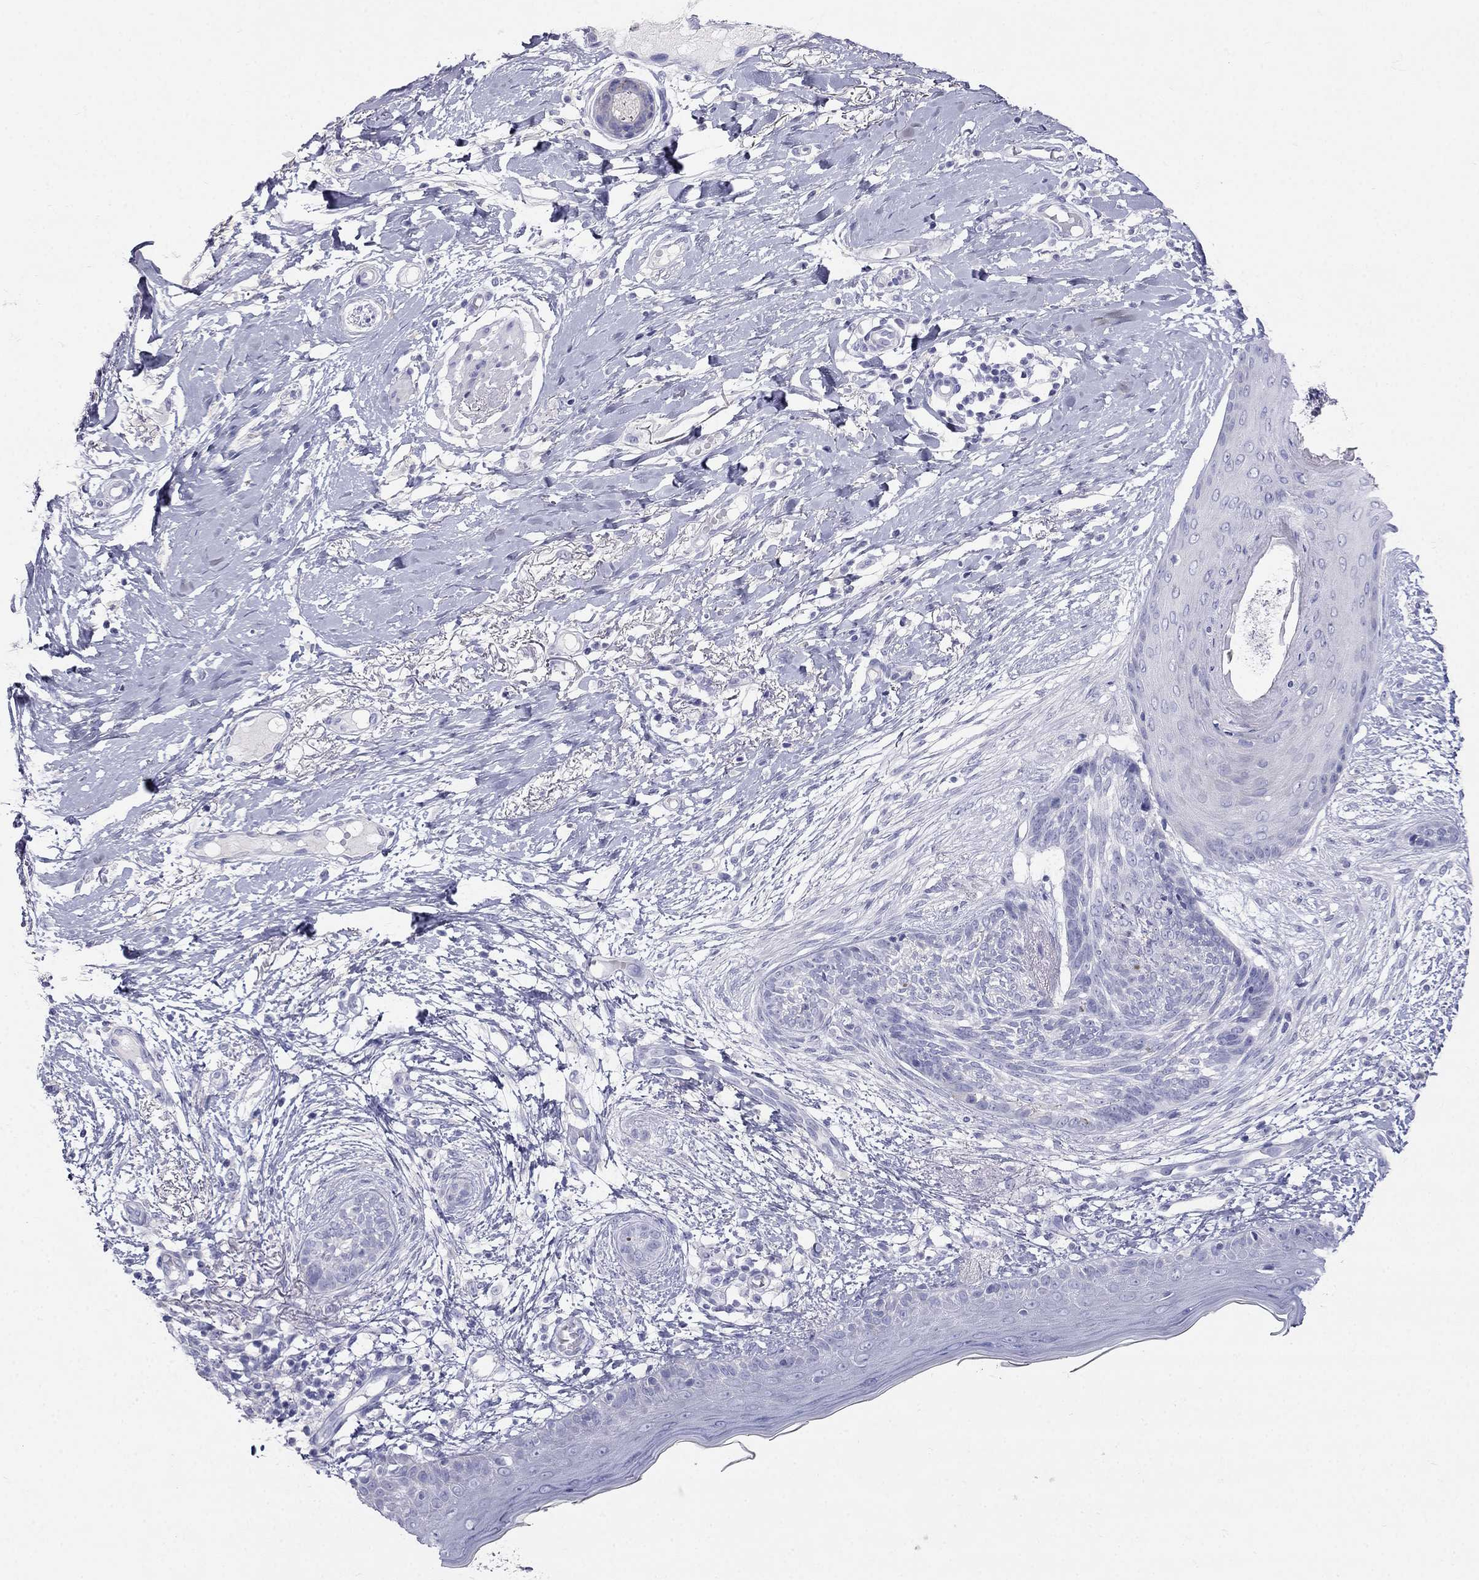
{"staining": {"intensity": "negative", "quantity": "none", "location": "none"}, "tissue": "skin cancer", "cell_type": "Tumor cells", "image_type": "cancer", "snomed": [{"axis": "morphology", "description": "Normal tissue, NOS"}, {"axis": "morphology", "description": "Basal cell carcinoma"}, {"axis": "topography", "description": "Skin"}], "caption": "This is an immunohistochemistry micrograph of human basal cell carcinoma (skin). There is no expression in tumor cells.", "gene": "RFLNA", "patient": {"sex": "male", "age": 84}}